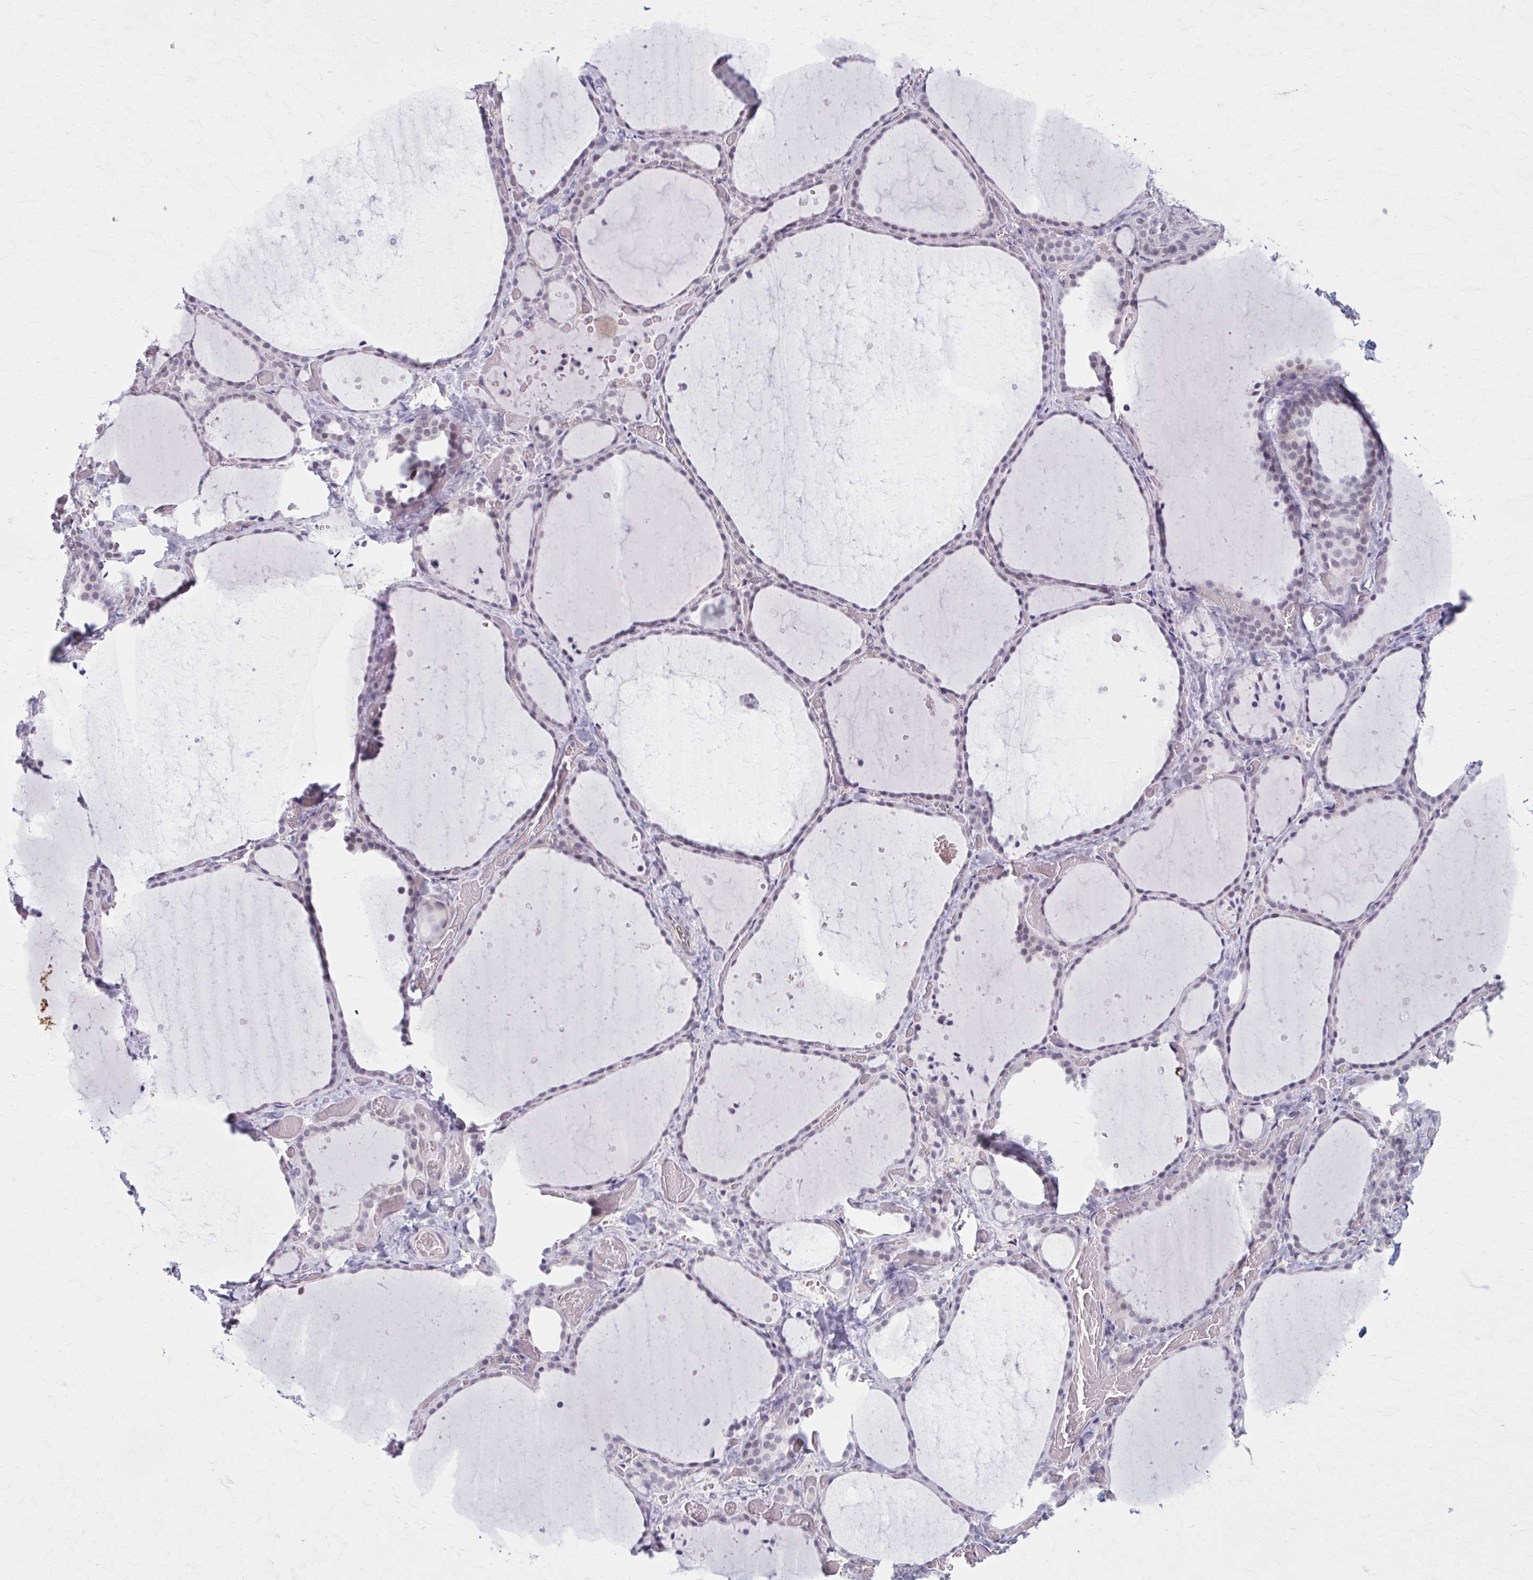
{"staining": {"intensity": "negative", "quantity": "none", "location": "none"}, "tissue": "thyroid gland", "cell_type": "Glandular cells", "image_type": "normal", "snomed": [{"axis": "morphology", "description": "Normal tissue, NOS"}, {"axis": "topography", "description": "Thyroid gland"}], "caption": "Protein analysis of unremarkable thyroid gland displays no significant positivity in glandular cells. (Brightfield microscopy of DAB (3,3'-diaminobenzidine) immunohistochemistry at high magnification).", "gene": "NUMBL", "patient": {"sex": "female", "age": 36}}